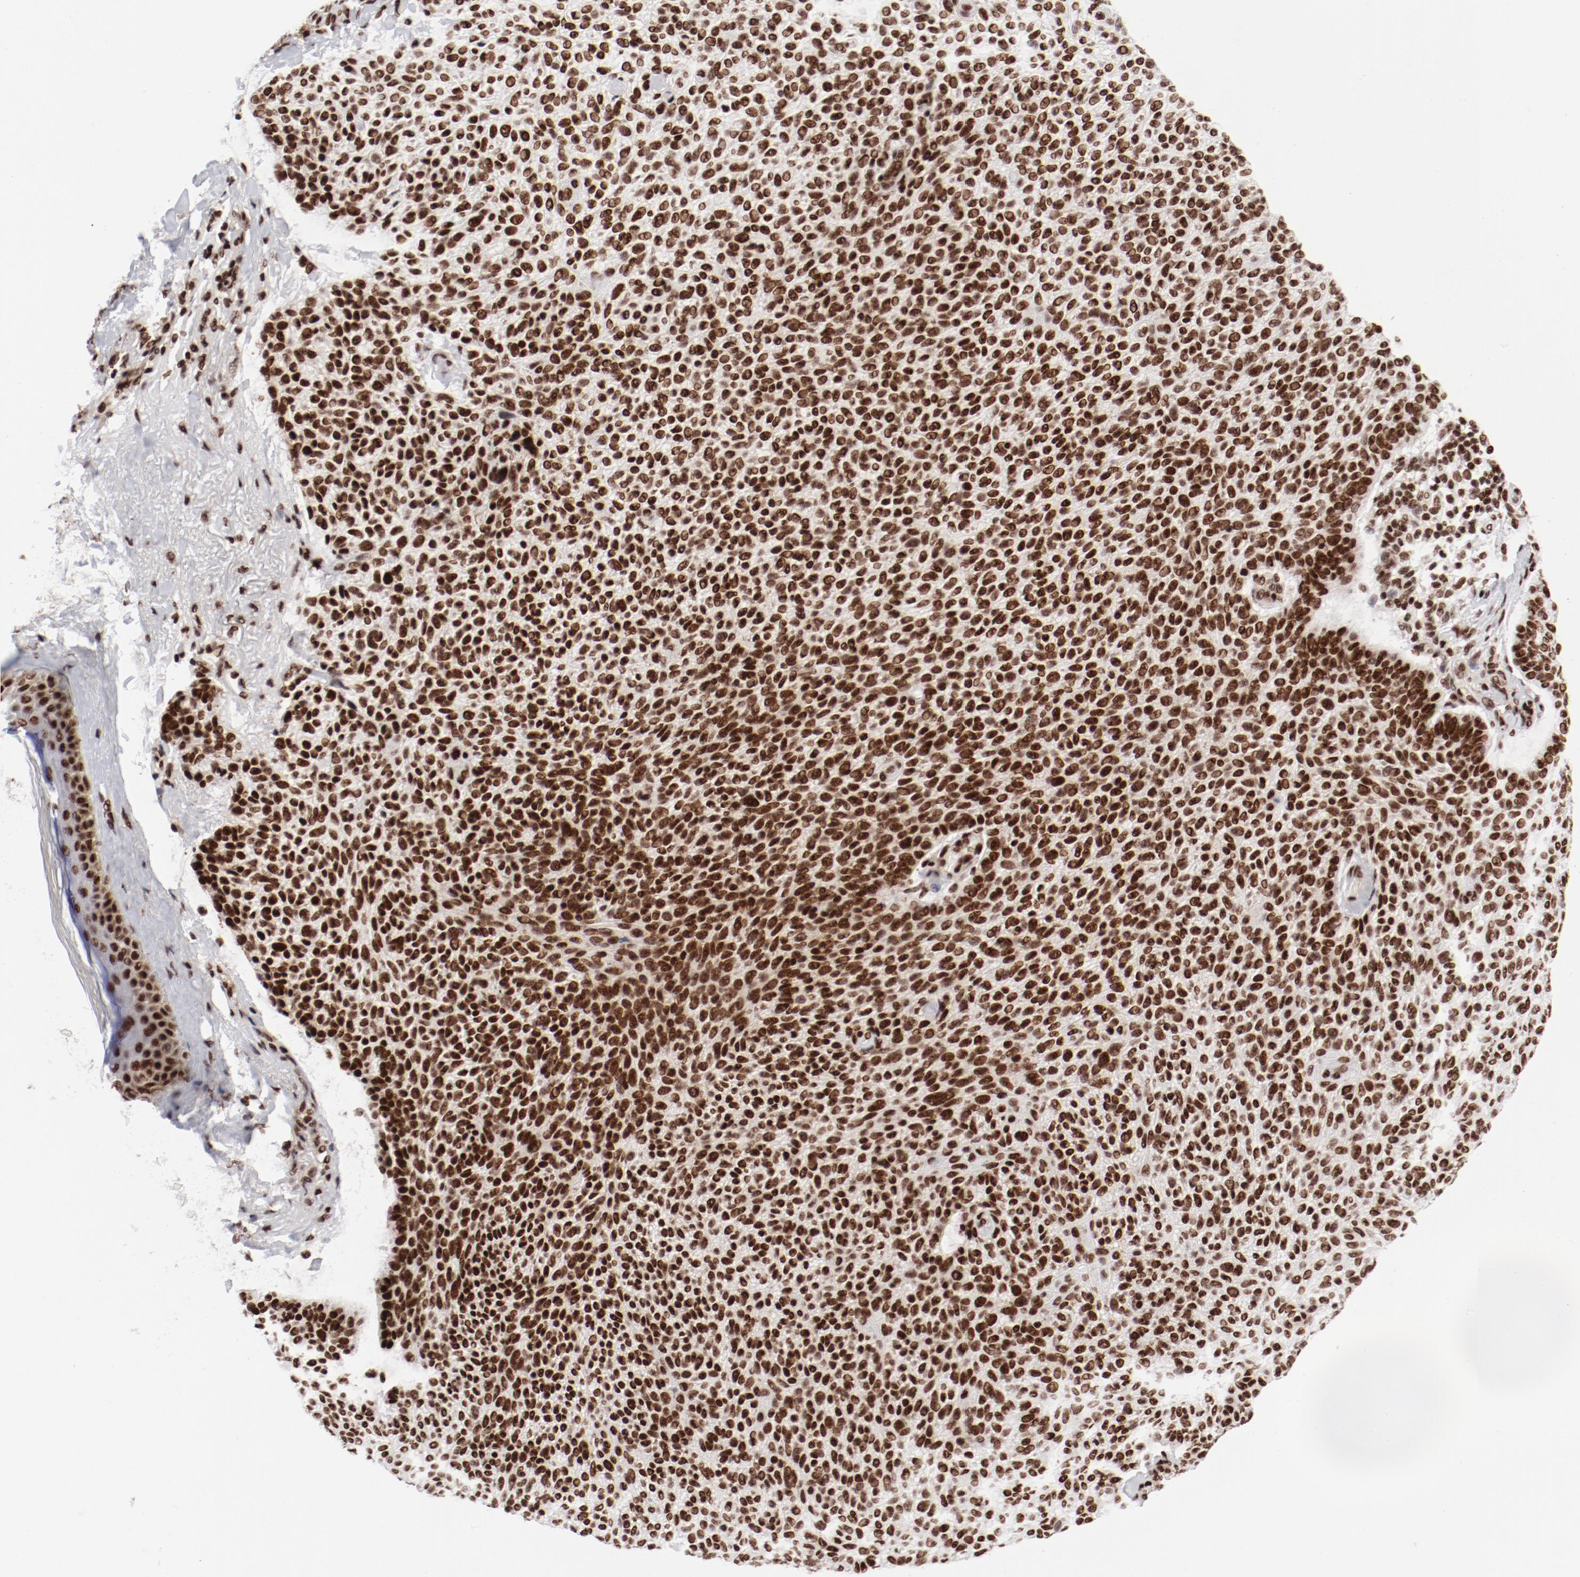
{"staining": {"intensity": "strong", "quantity": ">75%", "location": "nuclear"}, "tissue": "skin cancer", "cell_type": "Tumor cells", "image_type": "cancer", "snomed": [{"axis": "morphology", "description": "Normal tissue, NOS"}, {"axis": "morphology", "description": "Basal cell carcinoma"}, {"axis": "topography", "description": "Skin"}], "caption": "Tumor cells reveal strong nuclear expression in about >75% of cells in skin basal cell carcinoma.", "gene": "NFYB", "patient": {"sex": "female", "age": 70}}